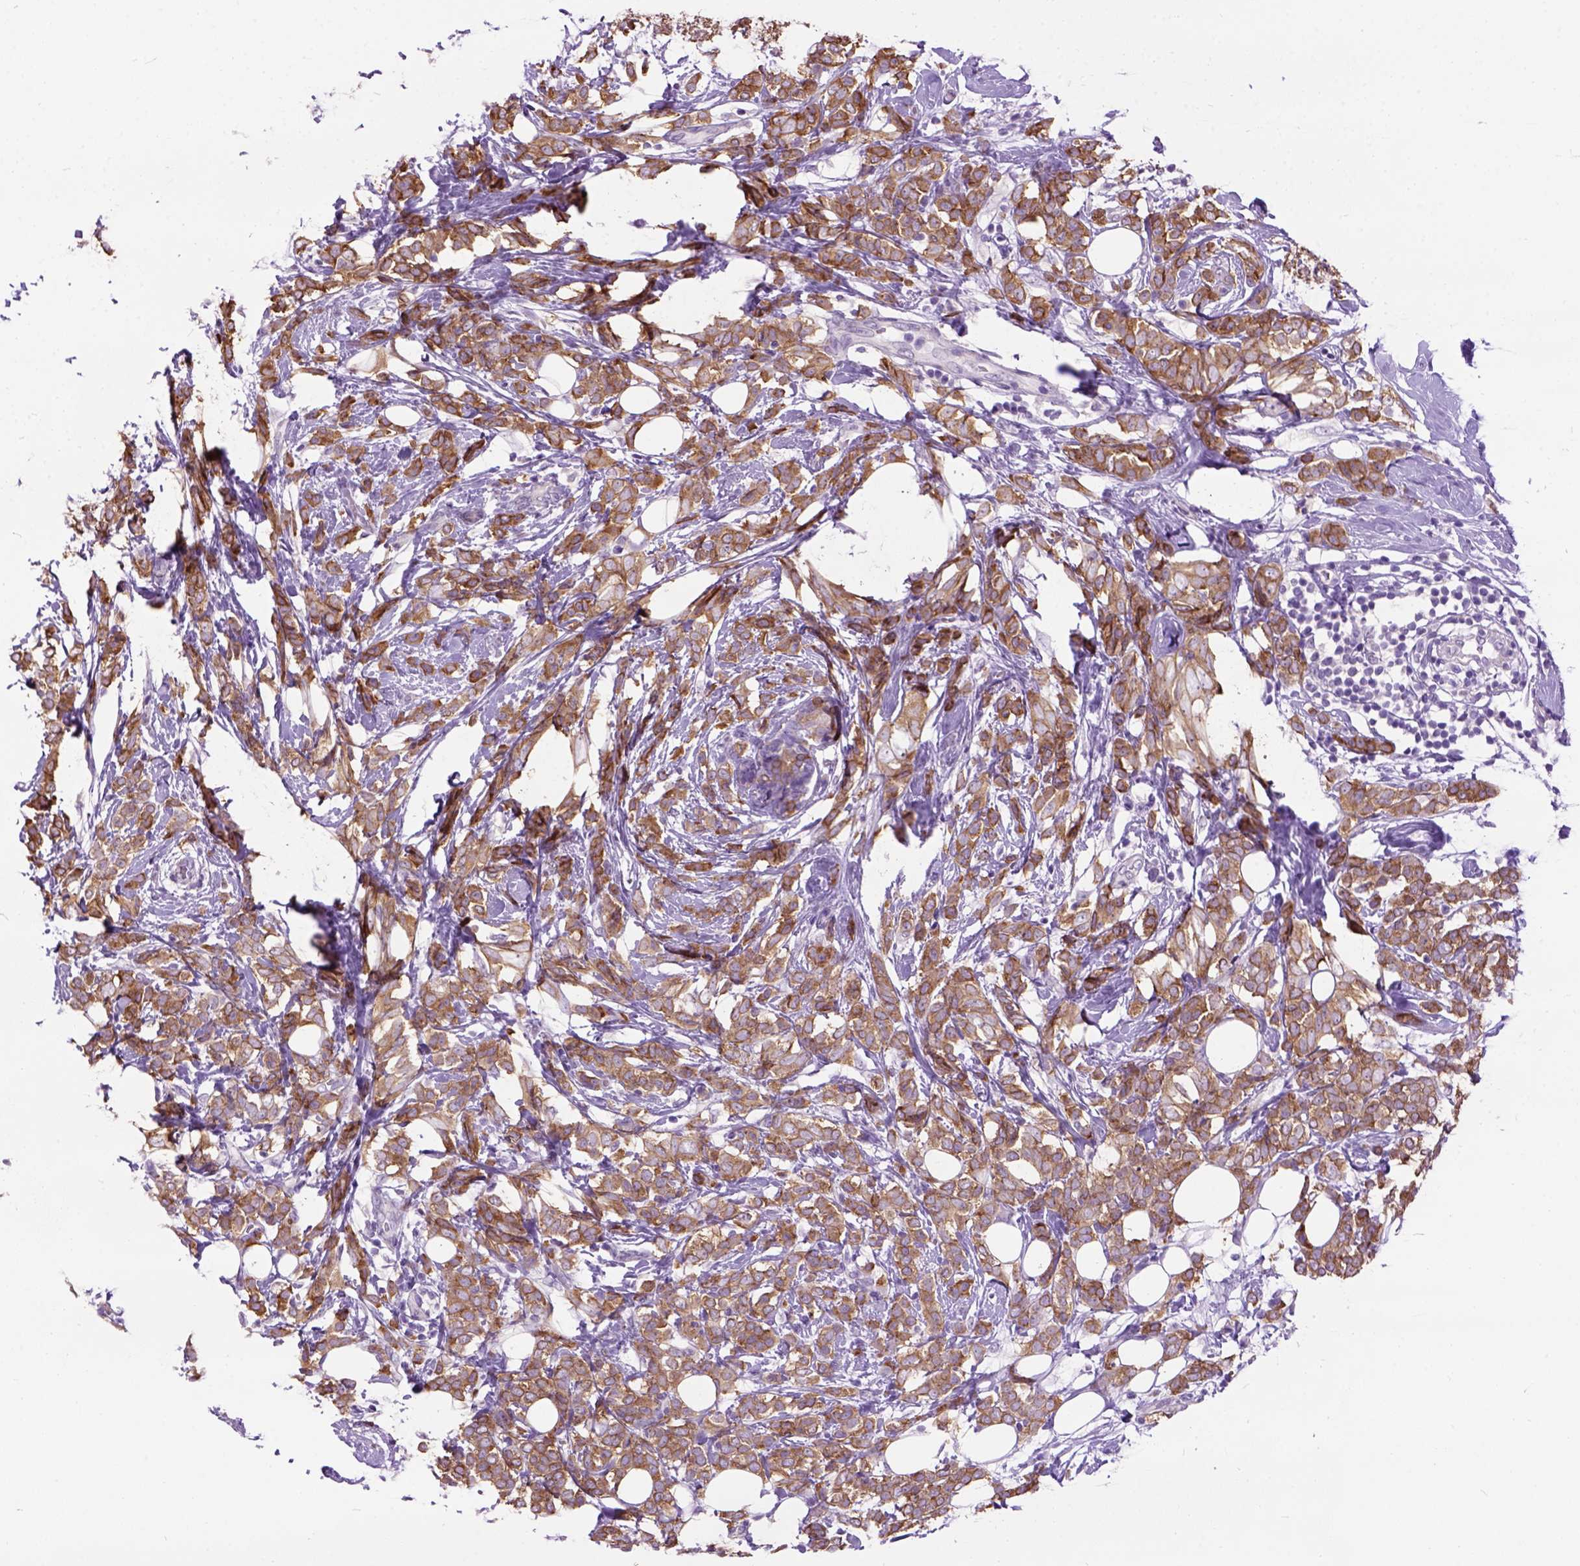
{"staining": {"intensity": "moderate", "quantity": ">75%", "location": "cytoplasmic/membranous"}, "tissue": "breast cancer", "cell_type": "Tumor cells", "image_type": "cancer", "snomed": [{"axis": "morphology", "description": "Lobular carcinoma"}, {"axis": "topography", "description": "Breast"}], "caption": "Immunohistochemical staining of human breast lobular carcinoma demonstrates medium levels of moderate cytoplasmic/membranous protein staining in approximately >75% of tumor cells.", "gene": "MAPT", "patient": {"sex": "female", "age": 49}}